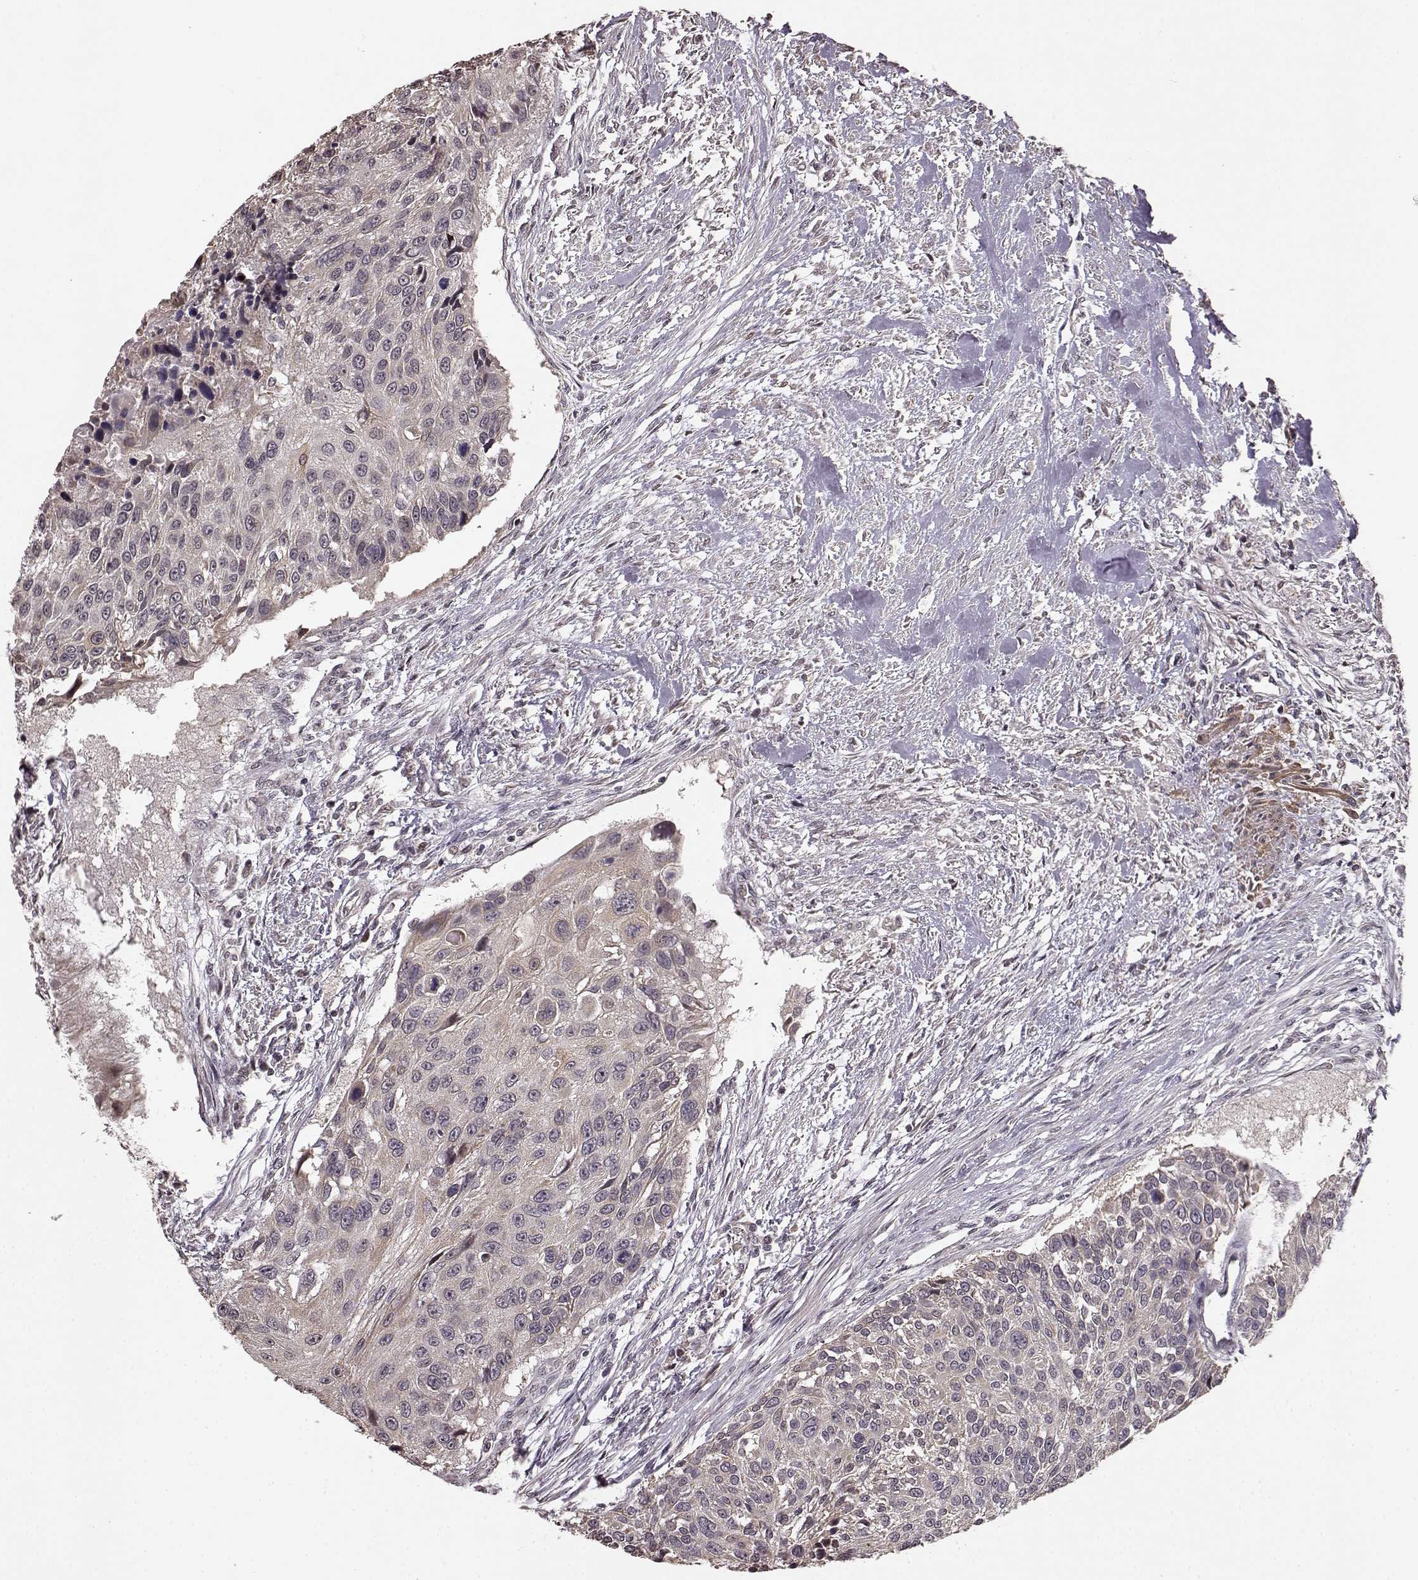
{"staining": {"intensity": "weak", "quantity": "<25%", "location": "cytoplasmic/membranous"}, "tissue": "urothelial cancer", "cell_type": "Tumor cells", "image_type": "cancer", "snomed": [{"axis": "morphology", "description": "Urothelial carcinoma, NOS"}, {"axis": "topography", "description": "Urinary bladder"}], "caption": "The immunohistochemistry (IHC) photomicrograph has no significant staining in tumor cells of transitional cell carcinoma tissue. Nuclei are stained in blue.", "gene": "BACH2", "patient": {"sex": "male", "age": 55}}